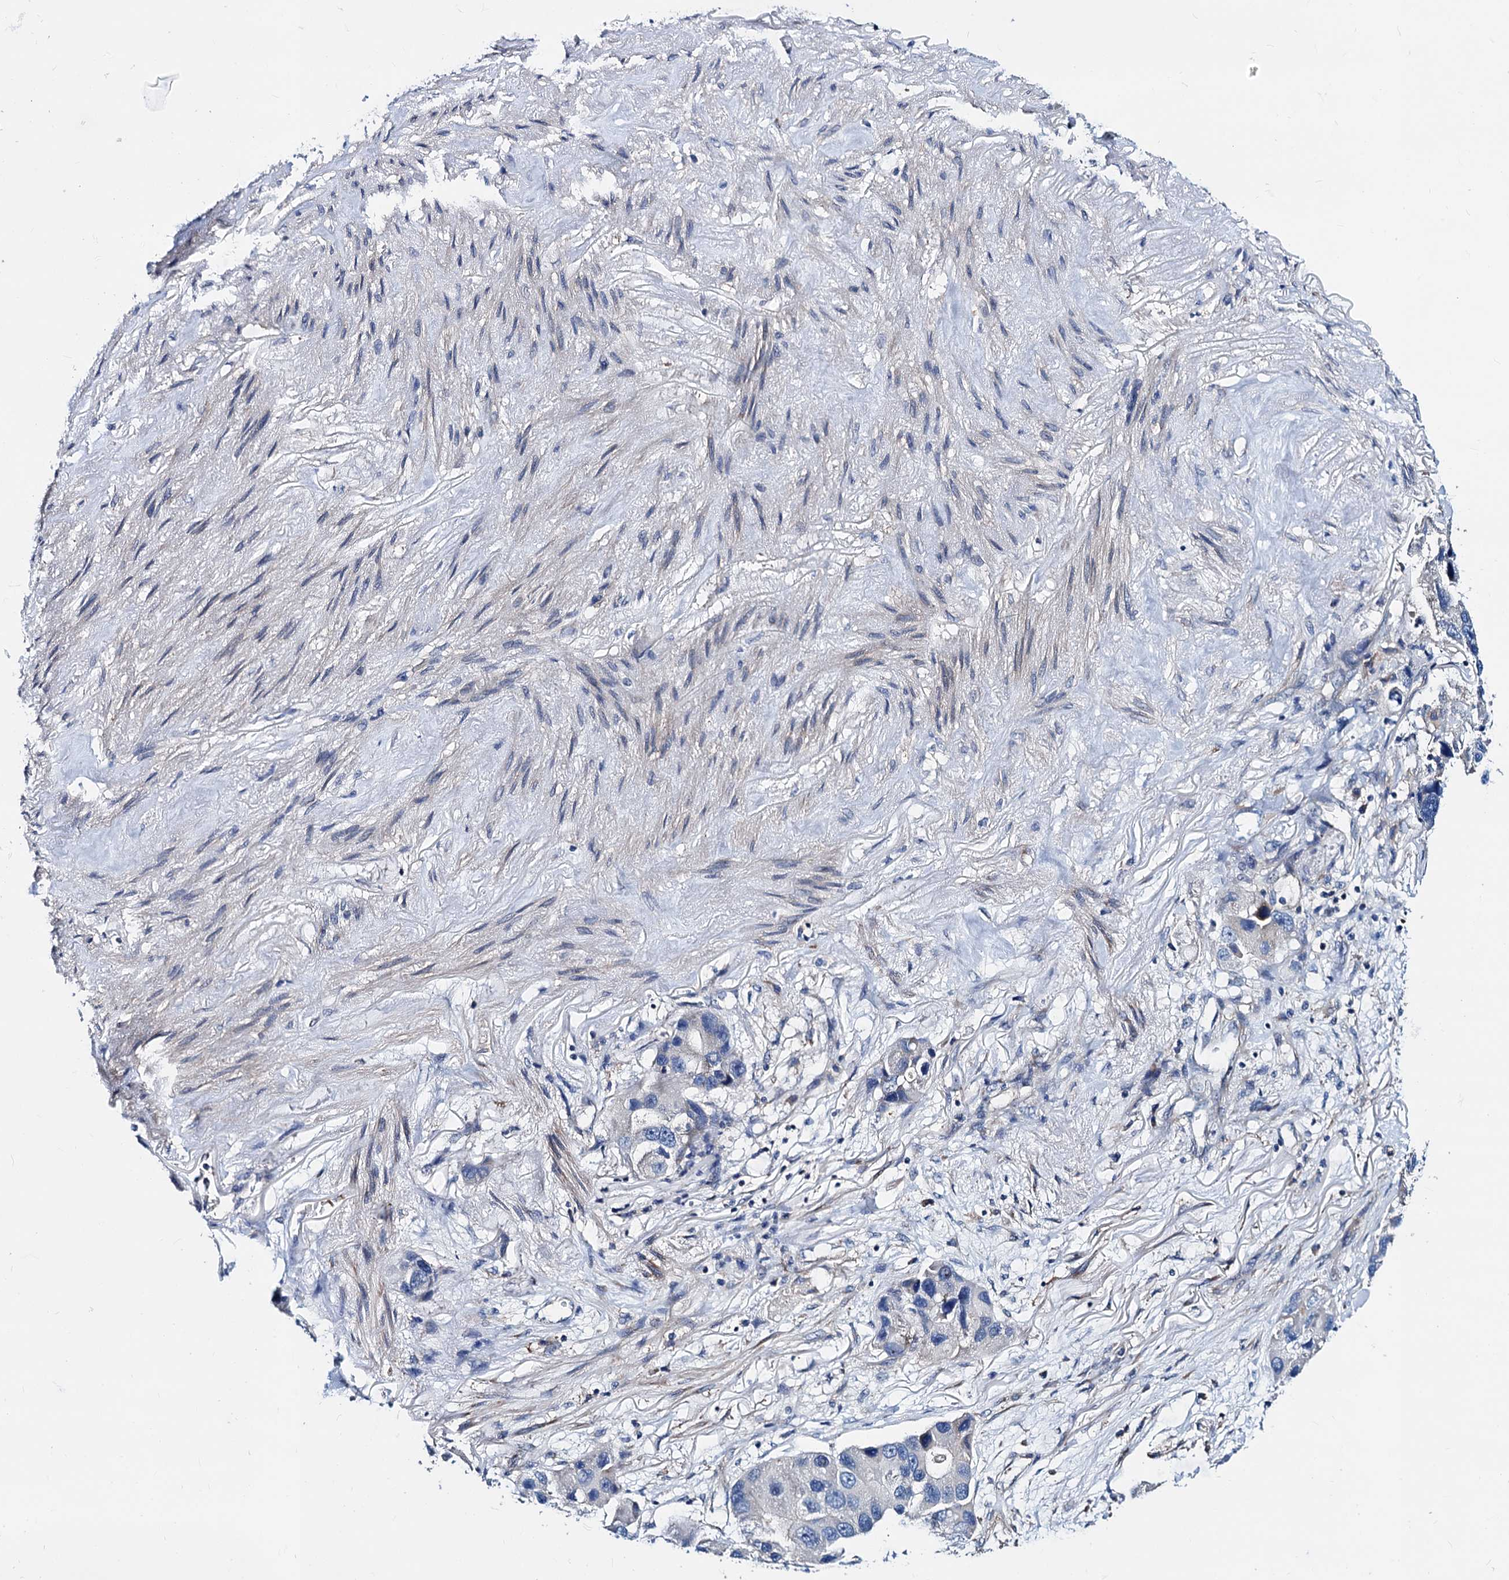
{"staining": {"intensity": "negative", "quantity": "none", "location": "none"}, "tissue": "lung cancer", "cell_type": "Tumor cells", "image_type": "cancer", "snomed": [{"axis": "morphology", "description": "Adenocarcinoma, NOS"}, {"axis": "topography", "description": "Lung"}], "caption": "This photomicrograph is of adenocarcinoma (lung) stained with immunohistochemistry (IHC) to label a protein in brown with the nuclei are counter-stained blue. There is no staining in tumor cells.", "gene": "GCOM1", "patient": {"sex": "female", "age": 54}}